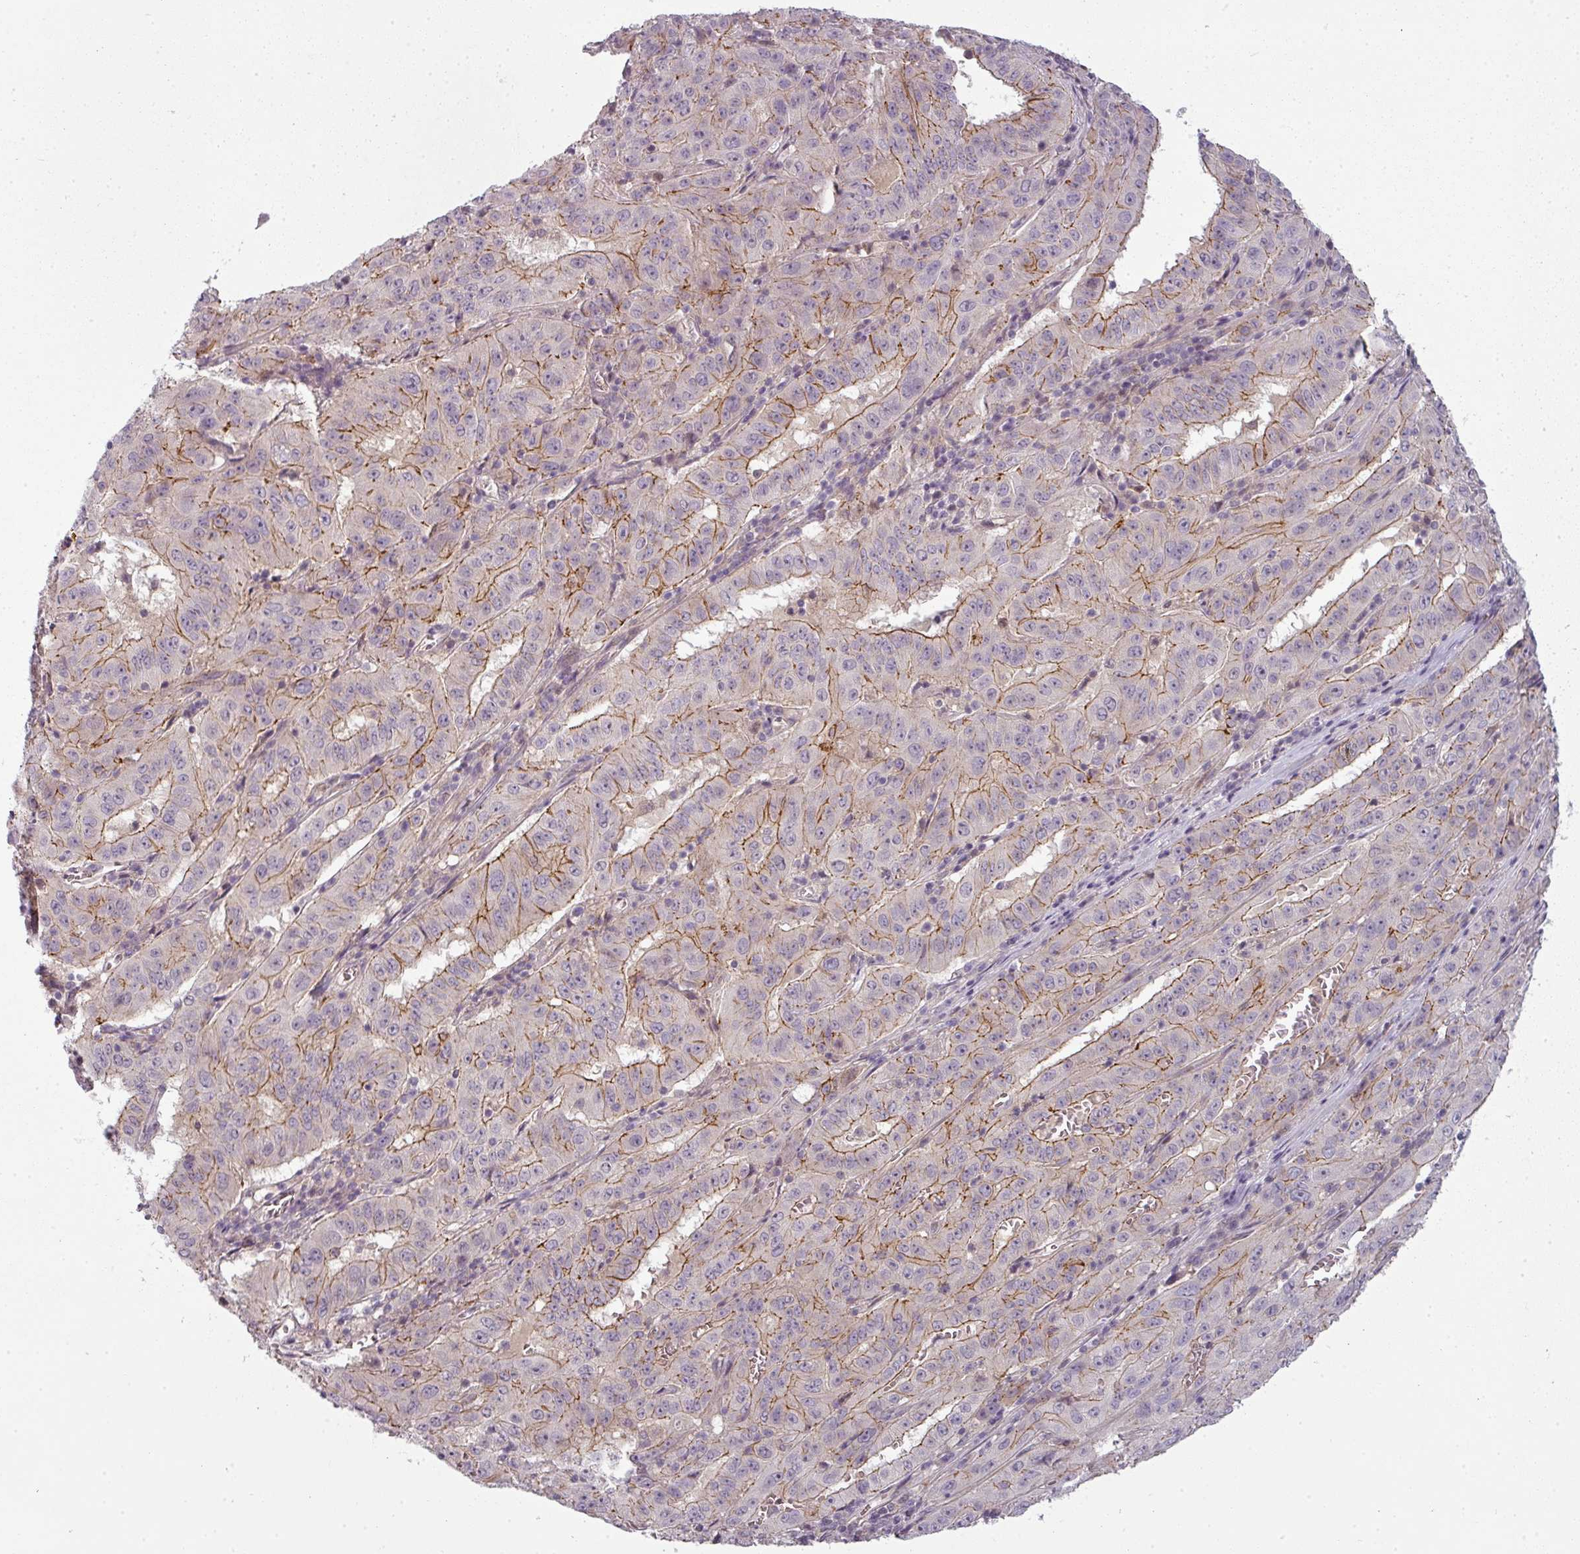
{"staining": {"intensity": "moderate", "quantity": "25%-75%", "location": "cytoplasmic/membranous"}, "tissue": "pancreatic cancer", "cell_type": "Tumor cells", "image_type": "cancer", "snomed": [{"axis": "morphology", "description": "Adenocarcinoma, NOS"}, {"axis": "topography", "description": "Pancreas"}], "caption": "Adenocarcinoma (pancreatic) stained with a brown dye demonstrates moderate cytoplasmic/membranous positive staining in approximately 25%-75% of tumor cells.", "gene": "SLC16A9", "patient": {"sex": "male", "age": 63}}